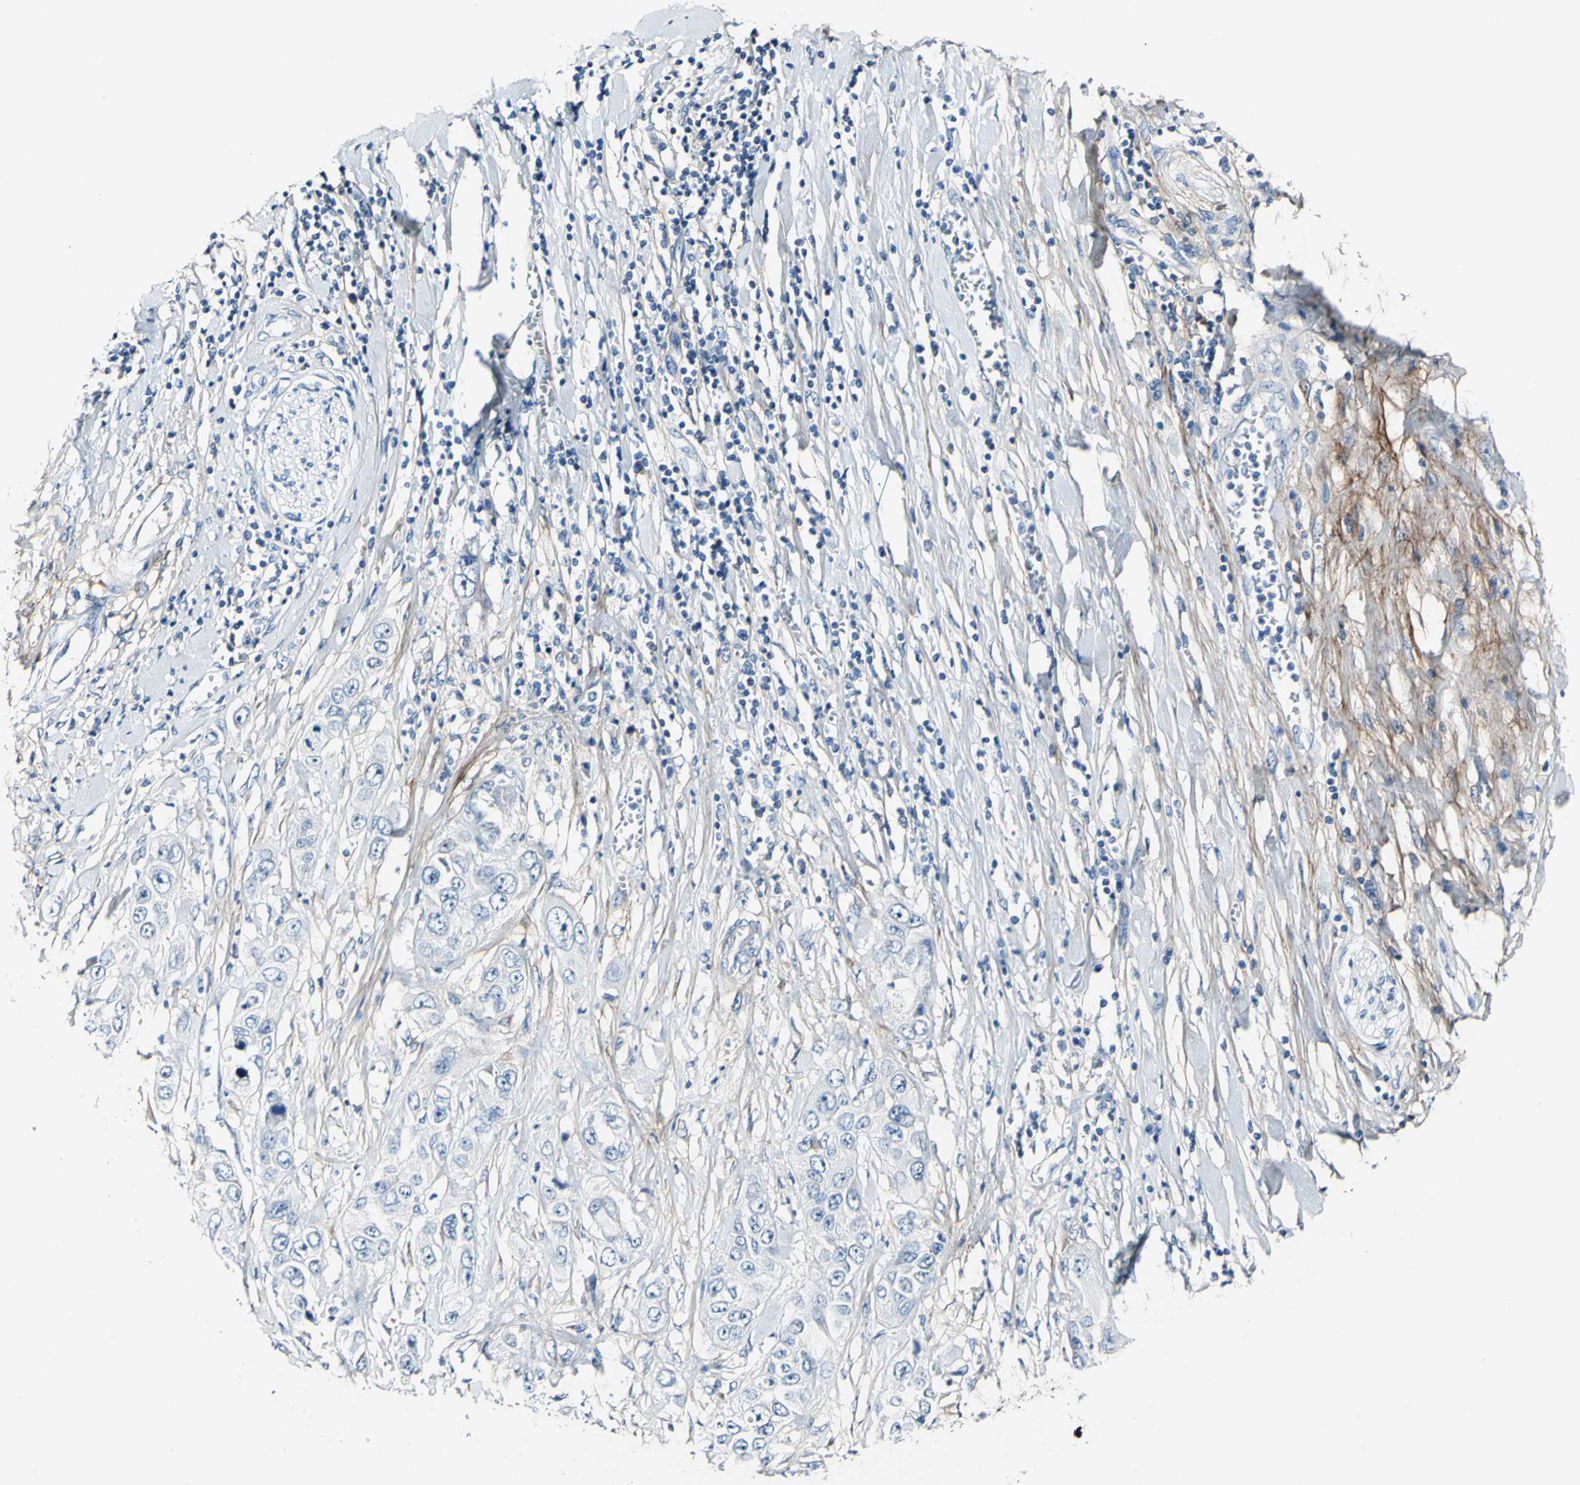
{"staining": {"intensity": "negative", "quantity": "none", "location": "none"}, "tissue": "pancreatic cancer", "cell_type": "Tumor cells", "image_type": "cancer", "snomed": [{"axis": "morphology", "description": "Adenocarcinoma, NOS"}, {"axis": "topography", "description": "Pancreas"}], "caption": "Immunohistochemistry (IHC) image of neoplastic tissue: human pancreatic cancer (adenocarcinoma) stained with DAB (3,3'-diaminobenzidine) displays no significant protein expression in tumor cells.", "gene": "COL6A3", "patient": {"sex": "female", "age": 70}}